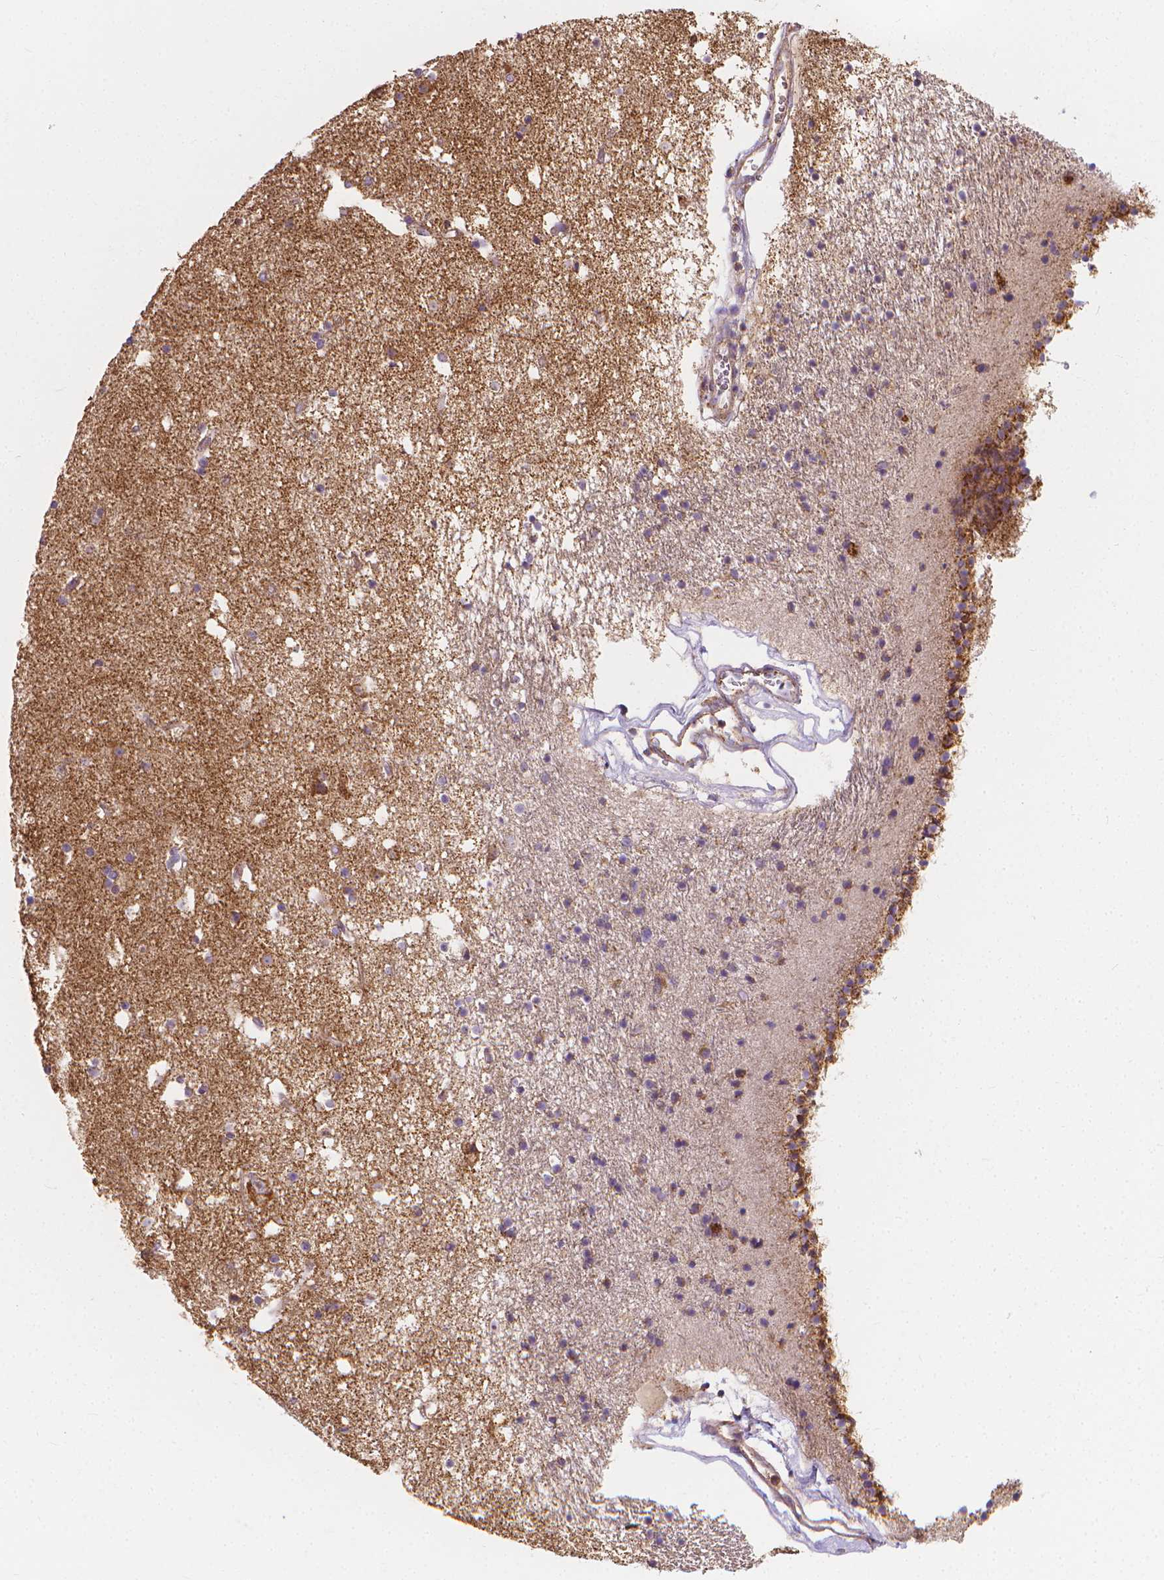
{"staining": {"intensity": "negative", "quantity": "none", "location": "none"}, "tissue": "caudate", "cell_type": "Glial cells", "image_type": "normal", "snomed": [{"axis": "morphology", "description": "Normal tissue, NOS"}, {"axis": "topography", "description": "Lateral ventricle wall"}], "caption": "This micrograph is of unremarkable caudate stained with immunohistochemistry to label a protein in brown with the nuclei are counter-stained blue. There is no expression in glial cells.", "gene": "SNCAIP", "patient": {"sex": "female", "age": 71}}